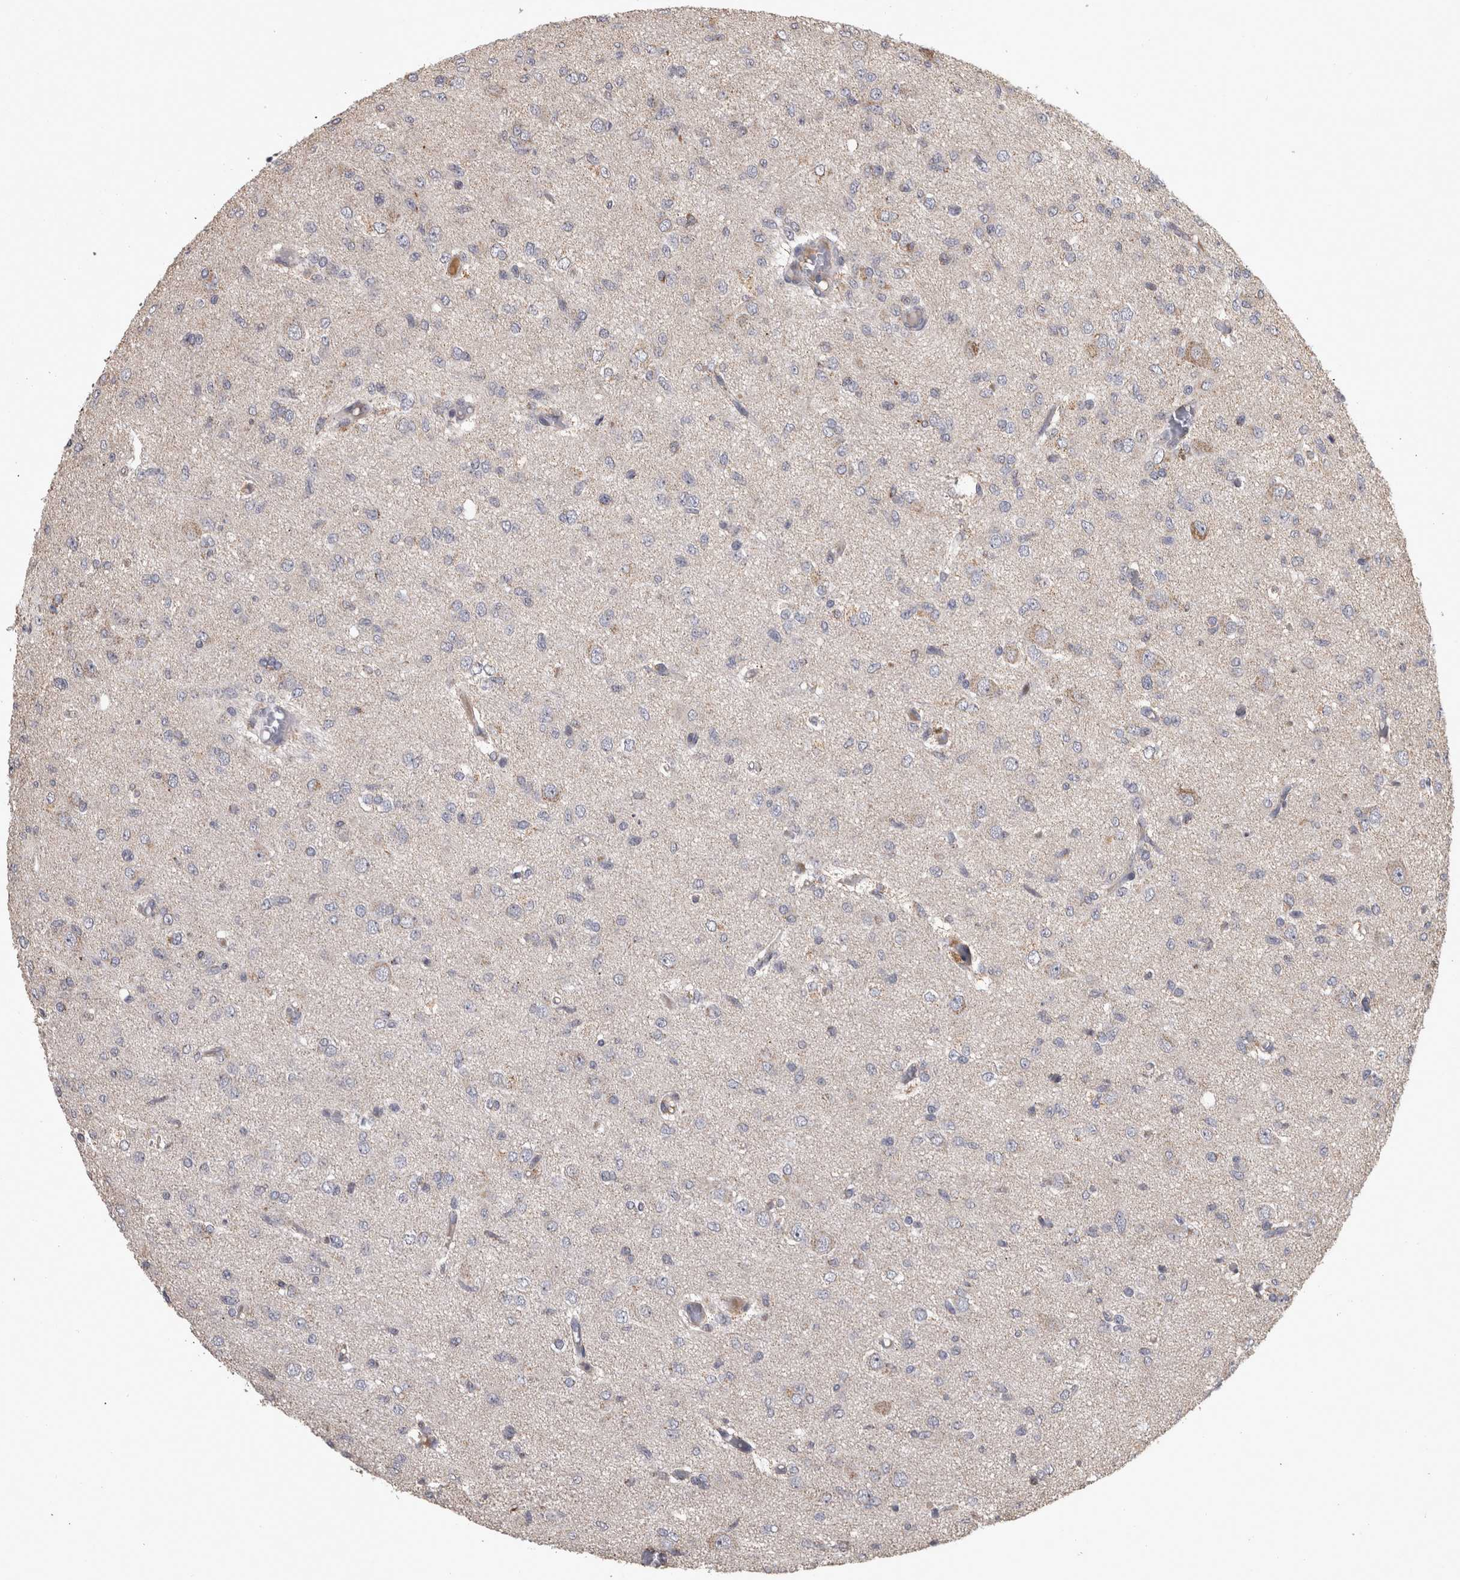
{"staining": {"intensity": "negative", "quantity": "none", "location": "none"}, "tissue": "glioma", "cell_type": "Tumor cells", "image_type": "cancer", "snomed": [{"axis": "morphology", "description": "Glioma, malignant, High grade"}, {"axis": "topography", "description": "Brain"}], "caption": "IHC photomicrograph of human glioma stained for a protein (brown), which shows no expression in tumor cells. (Stains: DAB immunohistochemistry (IHC) with hematoxylin counter stain, Microscopy: brightfield microscopy at high magnification).", "gene": "DBT", "patient": {"sex": "female", "age": 59}}